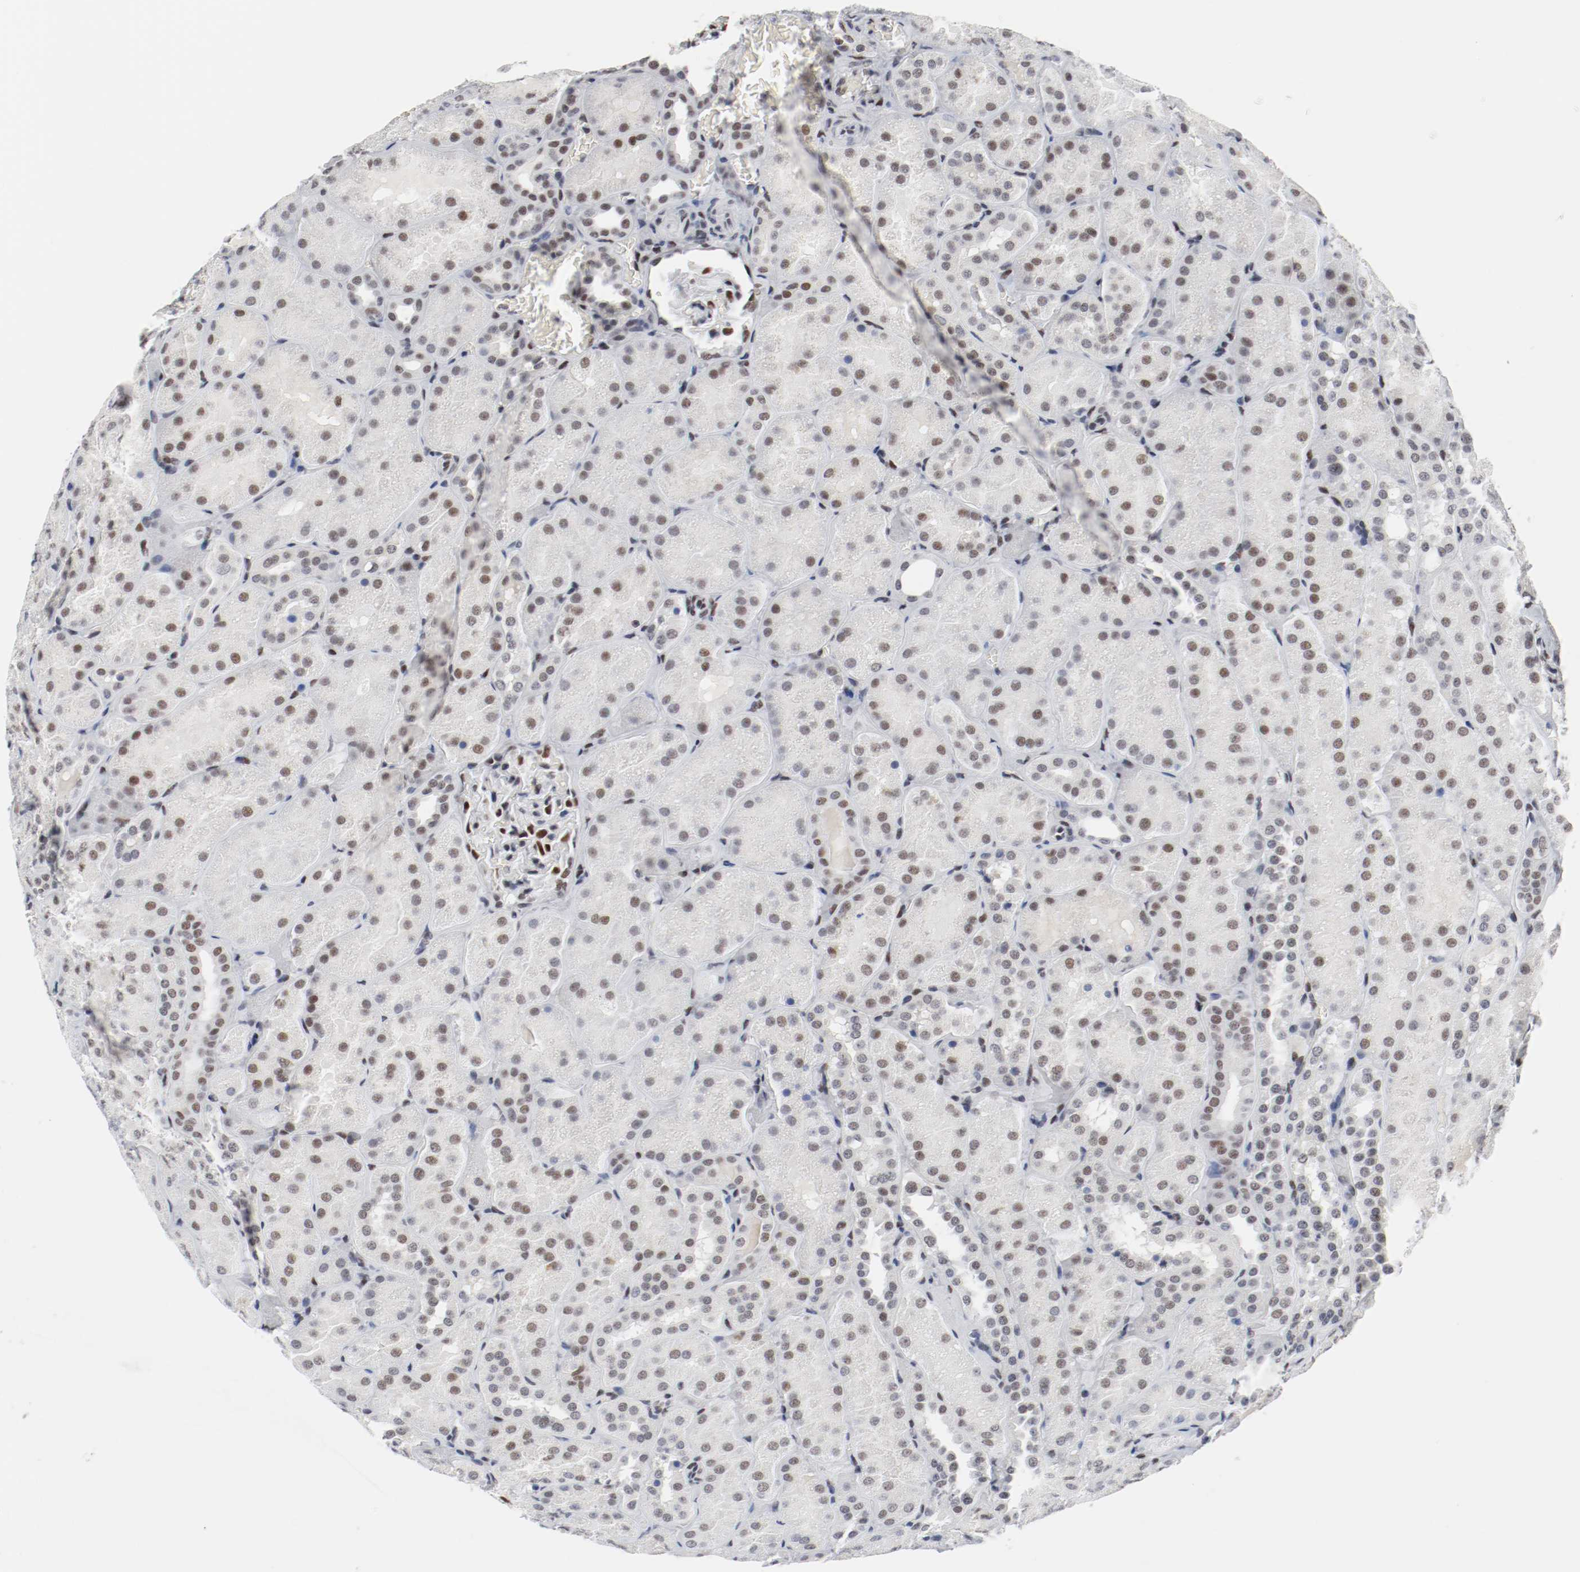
{"staining": {"intensity": "strong", "quantity": ">75%", "location": "nuclear"}, "tissue": "kidney", "cell_type": "Cells in glomeruli", "image_type": "normal", "snomed": [{"axis": "morphology", "description": "Normal tissue, NOS"}, {"axis": "topography", "description": "Kidney"}], "caption": "Immunohistochemical staining of unremarkable kidney exhibits >75% levels of strong nuclear protein expression in about >75% of cells in glomeruli.", "gene": "ARNT", "patient": {"sex": "male", "age": 28}}